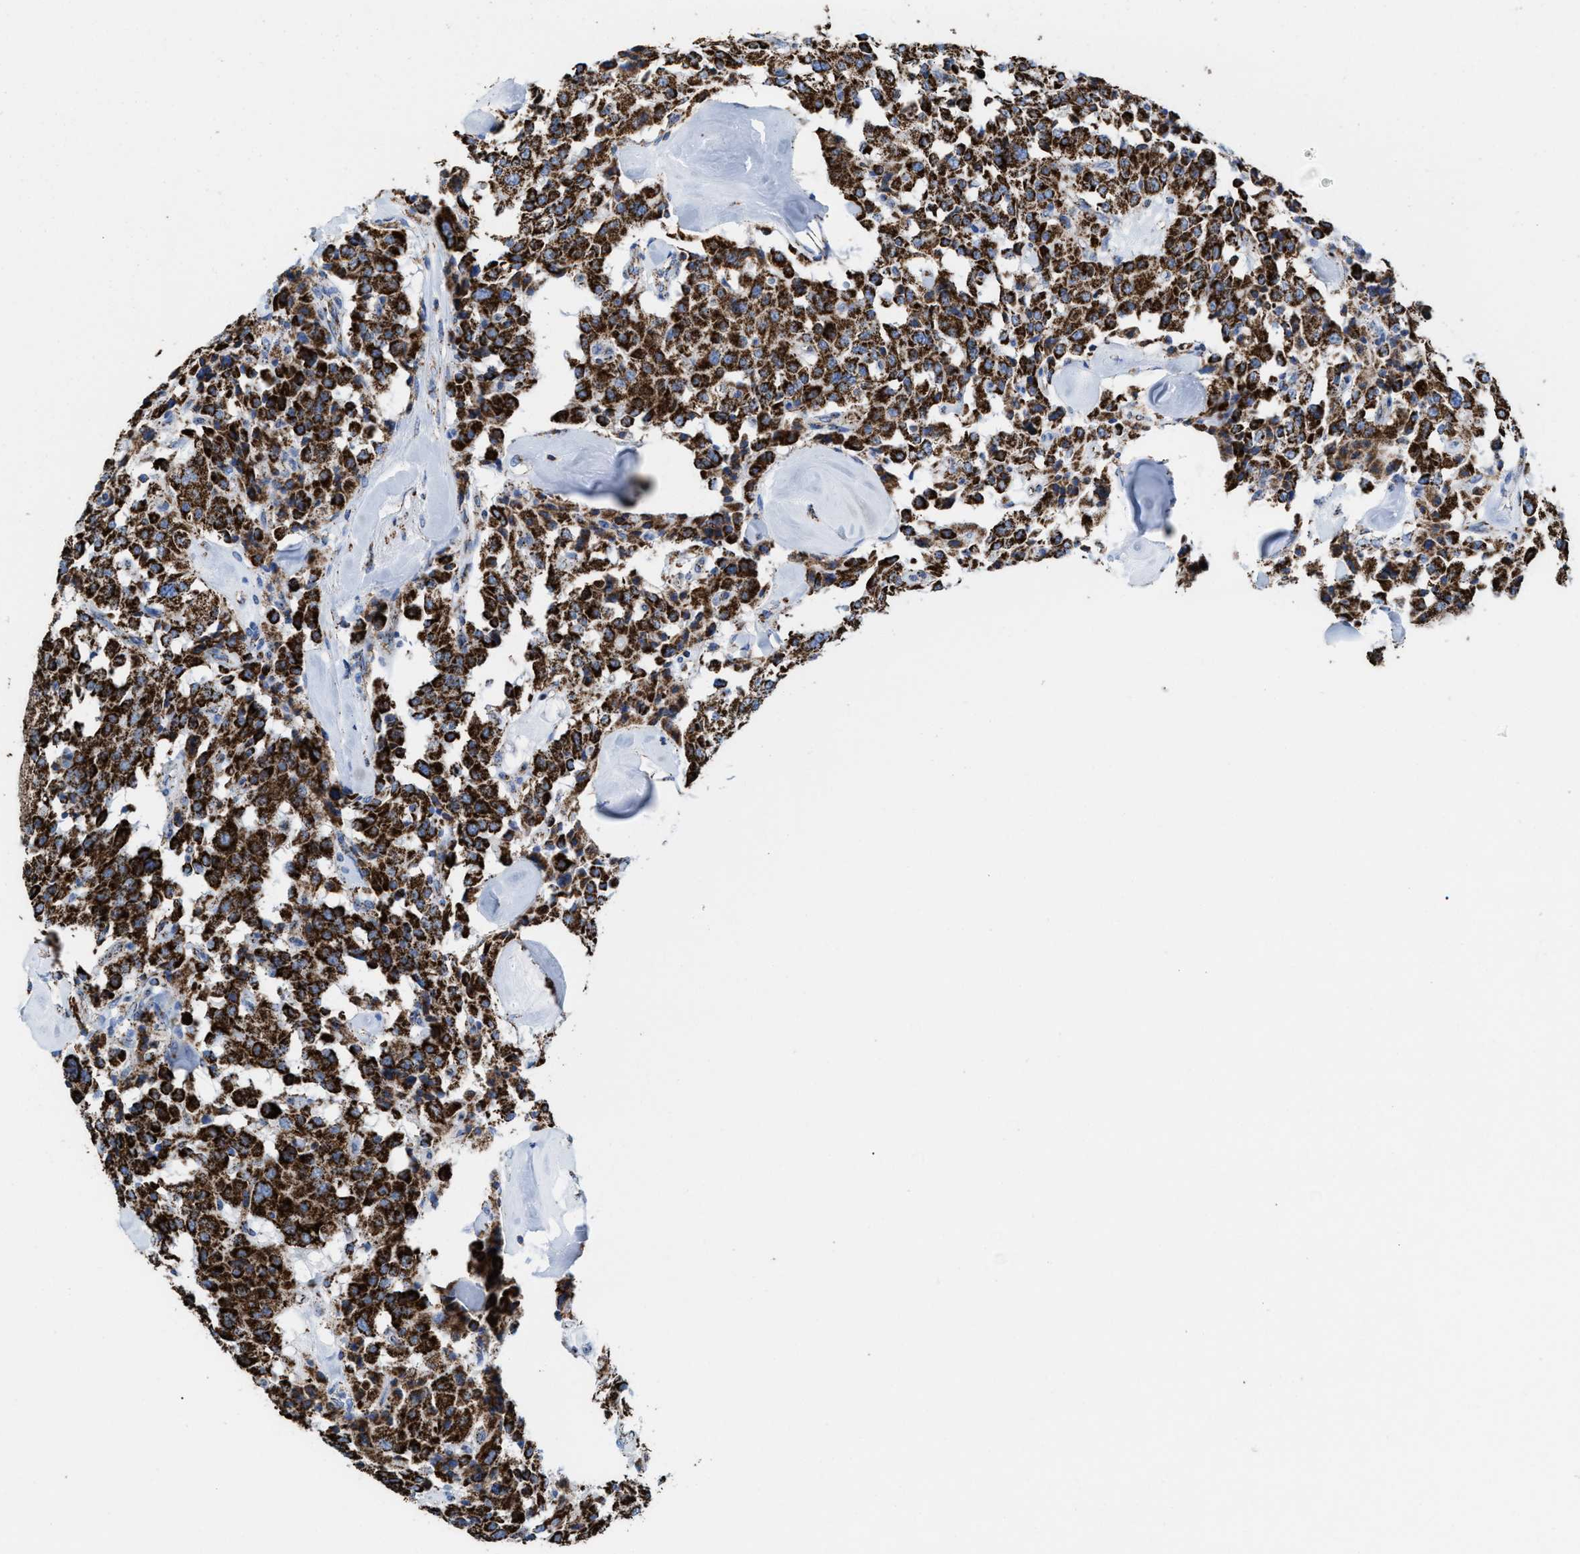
{"staining": {"intensity": "strong", "quantity": ">75%", "location": "cytoplasmic/membranous"}, "tissue": "carcinoid", "cell_type": "Tumor cells", "image_type": "cancer", "snomed": [{"axis": "morphology", "description": "Carcinoid, malignant, NOS"}, {"axis": "topography", "description": "Lung"}], "caption": "Immunohistochemistry image of malignant carcinoid stained for a protein (brown), which shows high levels of strong cytoplasmic/membranous staining in about >75% of tumor cells.", "gene": "ECHS1", "patient": {"sex": "male", "age": 30}}